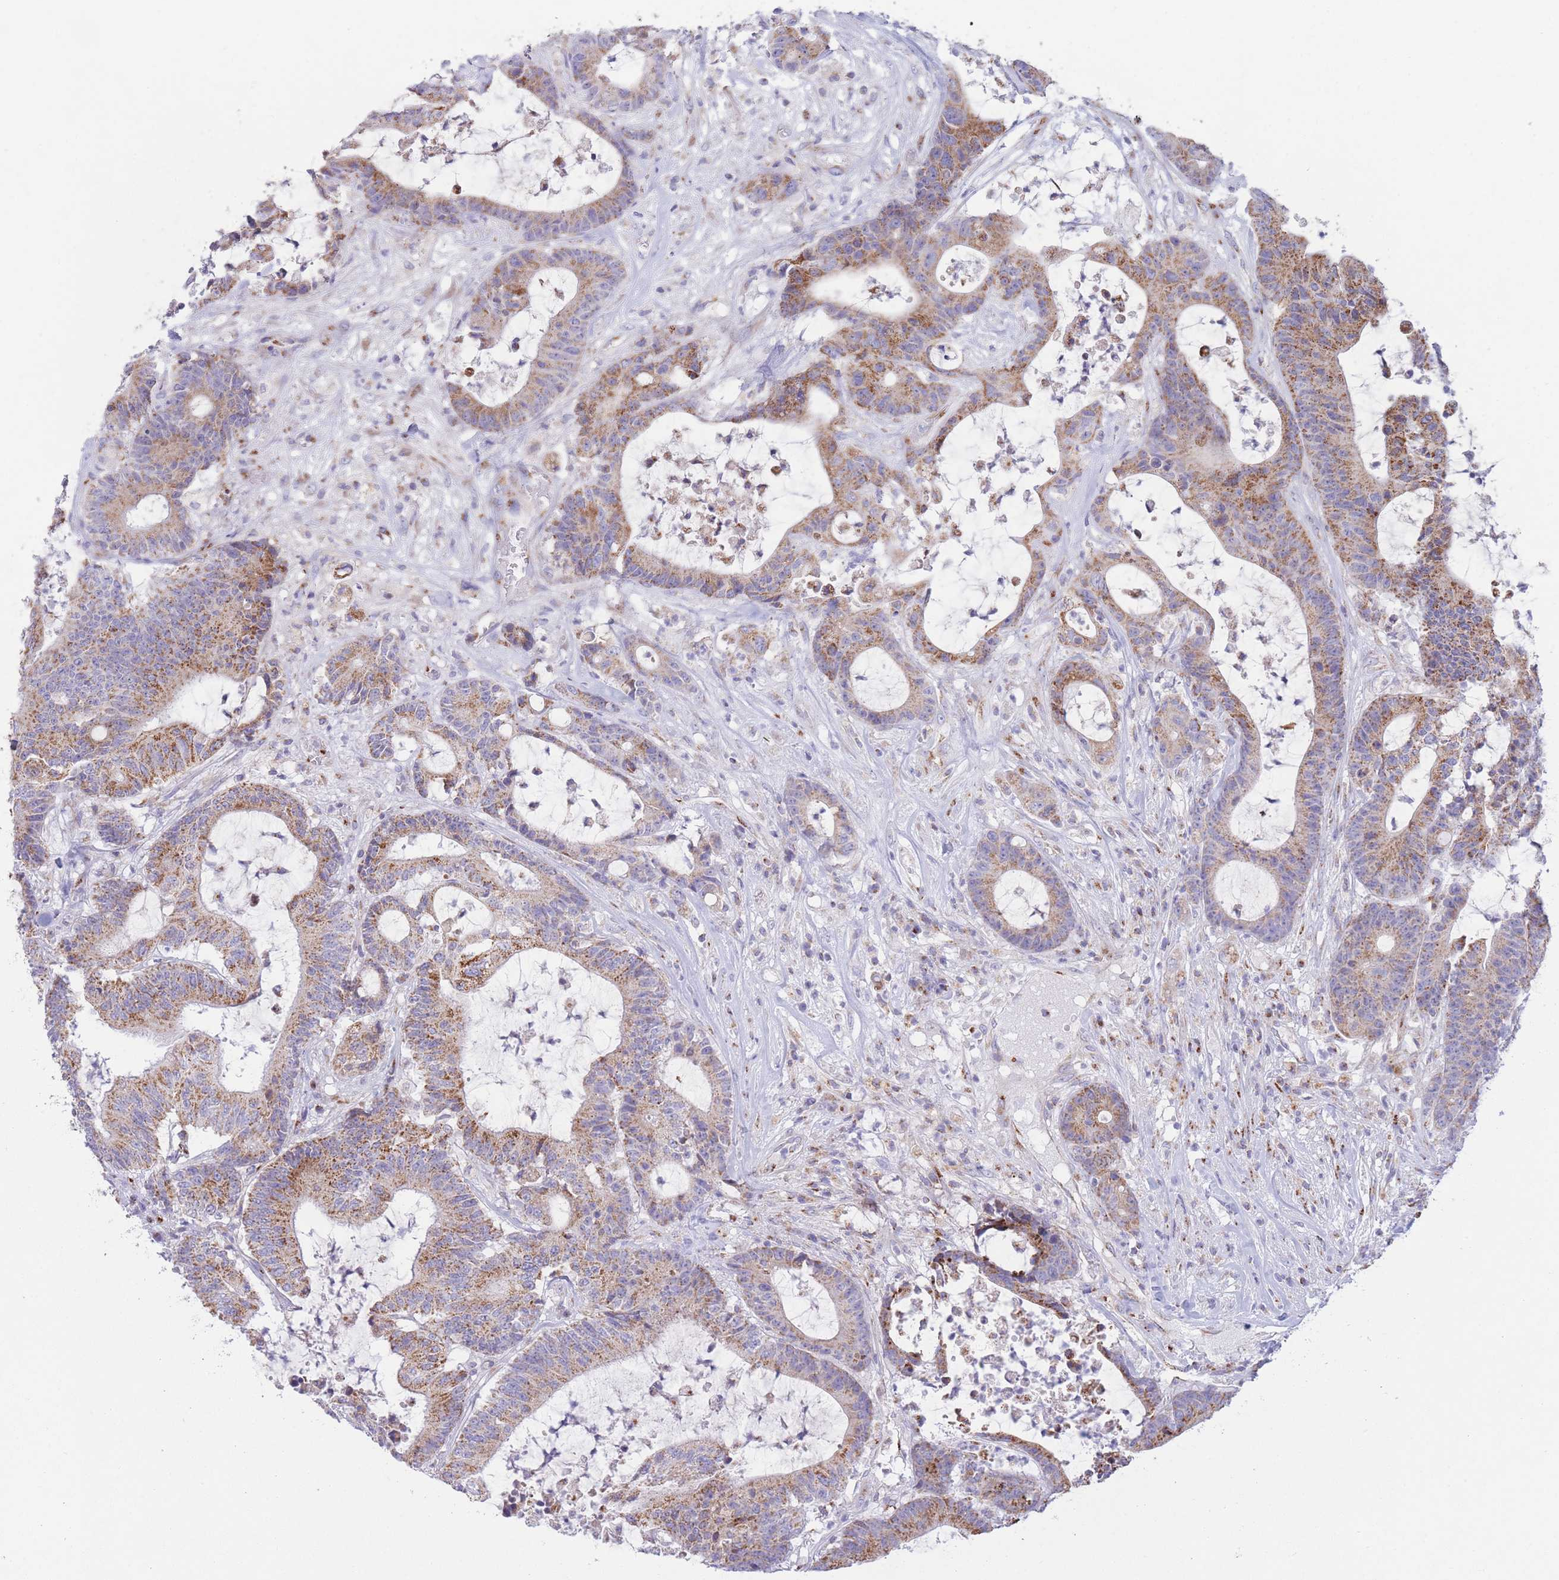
{"staining": {"intensity": "moderate", "quantity": ">75%", "location": "cytoplasmic/membranous"}, "tissue": "colorectal cancer", "cell_type": "Tumor cells", "image_type": "cancer", "snomed": [{"axis": "morphology", "description": "Adenocarcinoma, NOS"}, {"axis": "topography", "description": "Colon"}], "caption": "The image exhibits immunohistochemical staining of adenocarcinoma (colorectal). There is moderate cytoplasmic/membranous staining is seen in approximately >75% of tumor cells.", "gene": "MPND", "patient": {"sex": "female", "age": 84}}